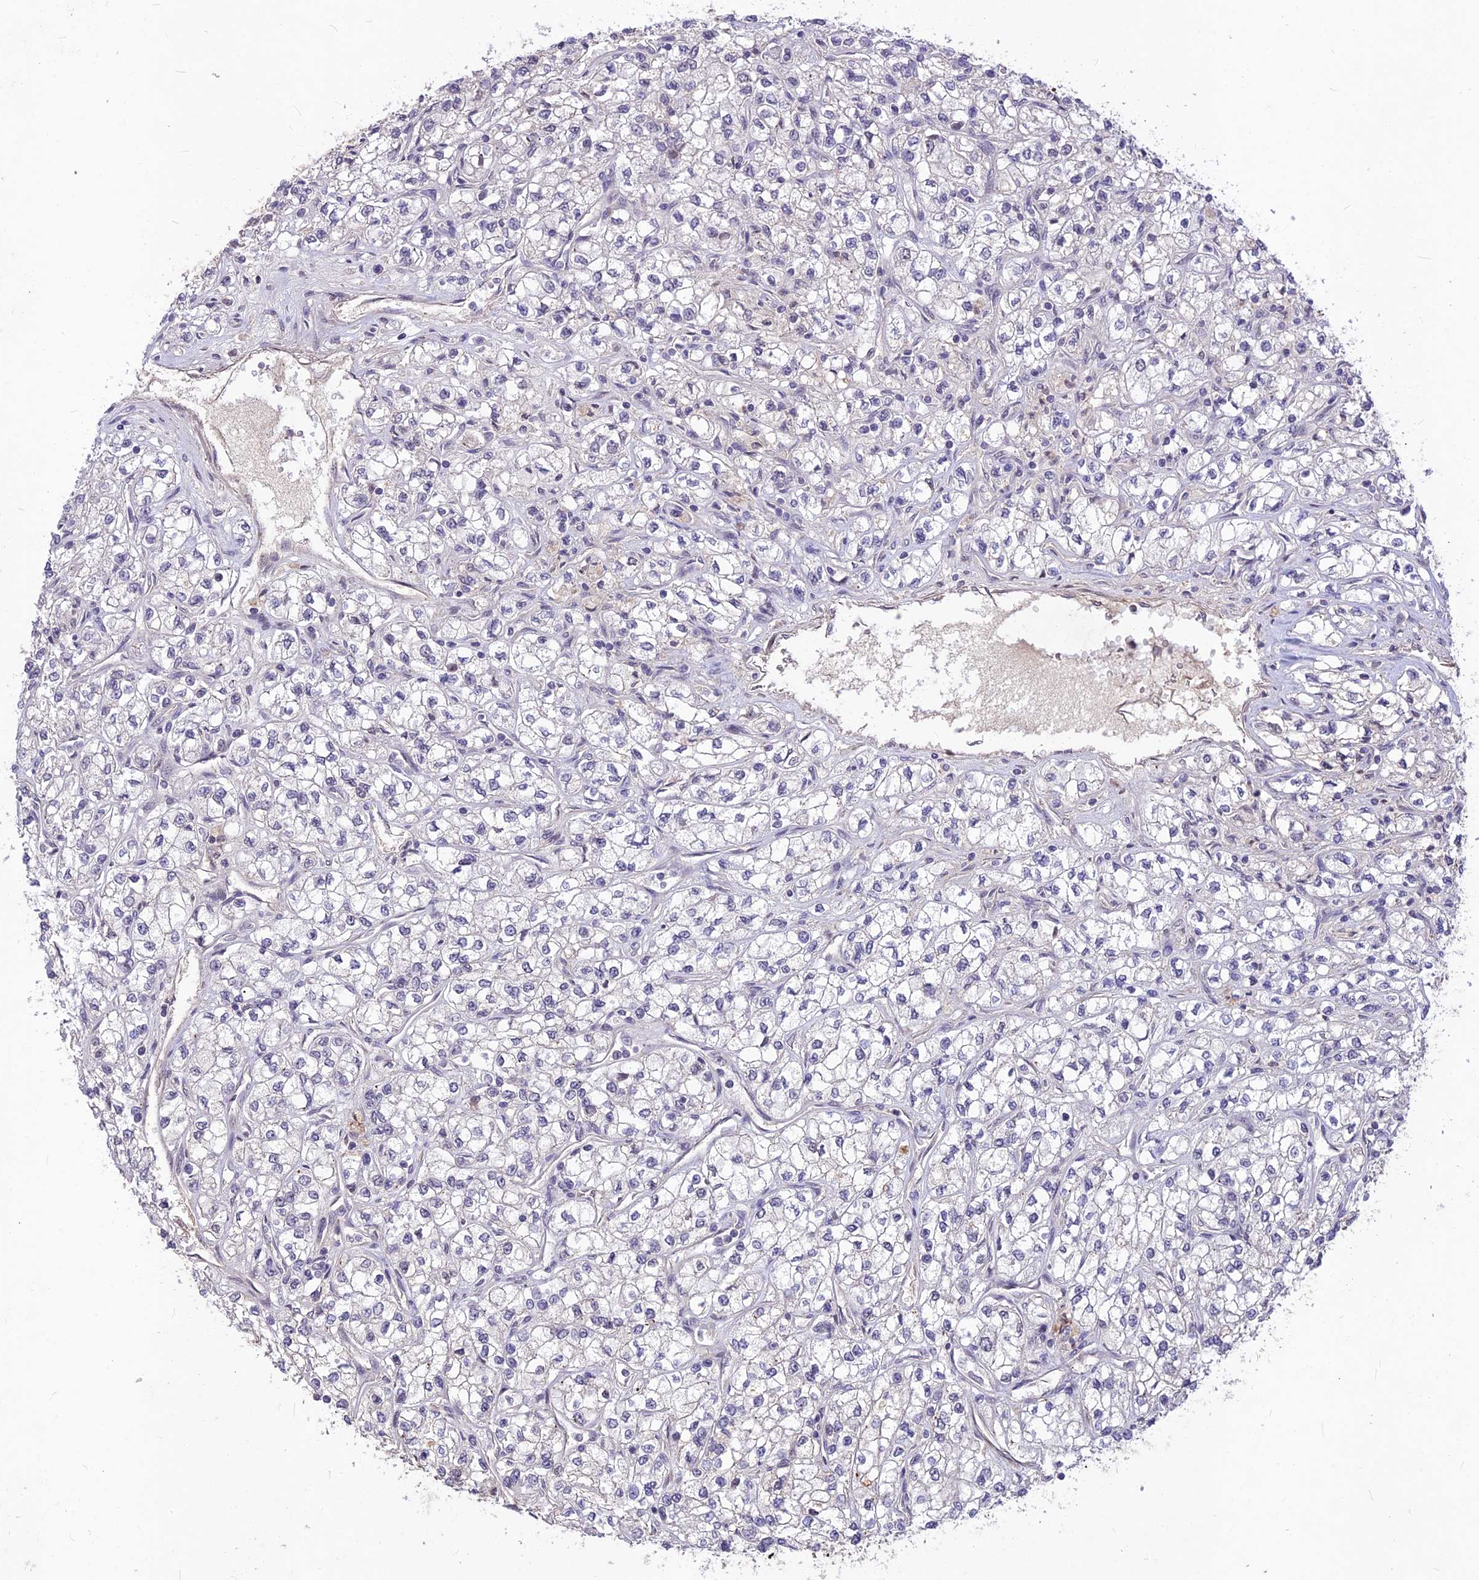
{"staining": {"intensity": "negative", "quantity": "none", "location": "none"}, "tissue": "renal cancer", "cell_type": "Tumor cells", "image_type": "cancer", "snomed": [{"axis": "morphology", "description": "Adenocarcinoma, NOS"}, {"axis": "topography", "description": "Kidney"}], "caption": "Tumor cells are negative for brown protein staining in renal cancer.", "gene": "DIS3", "patient": {"sex": "male", "age": 80}}